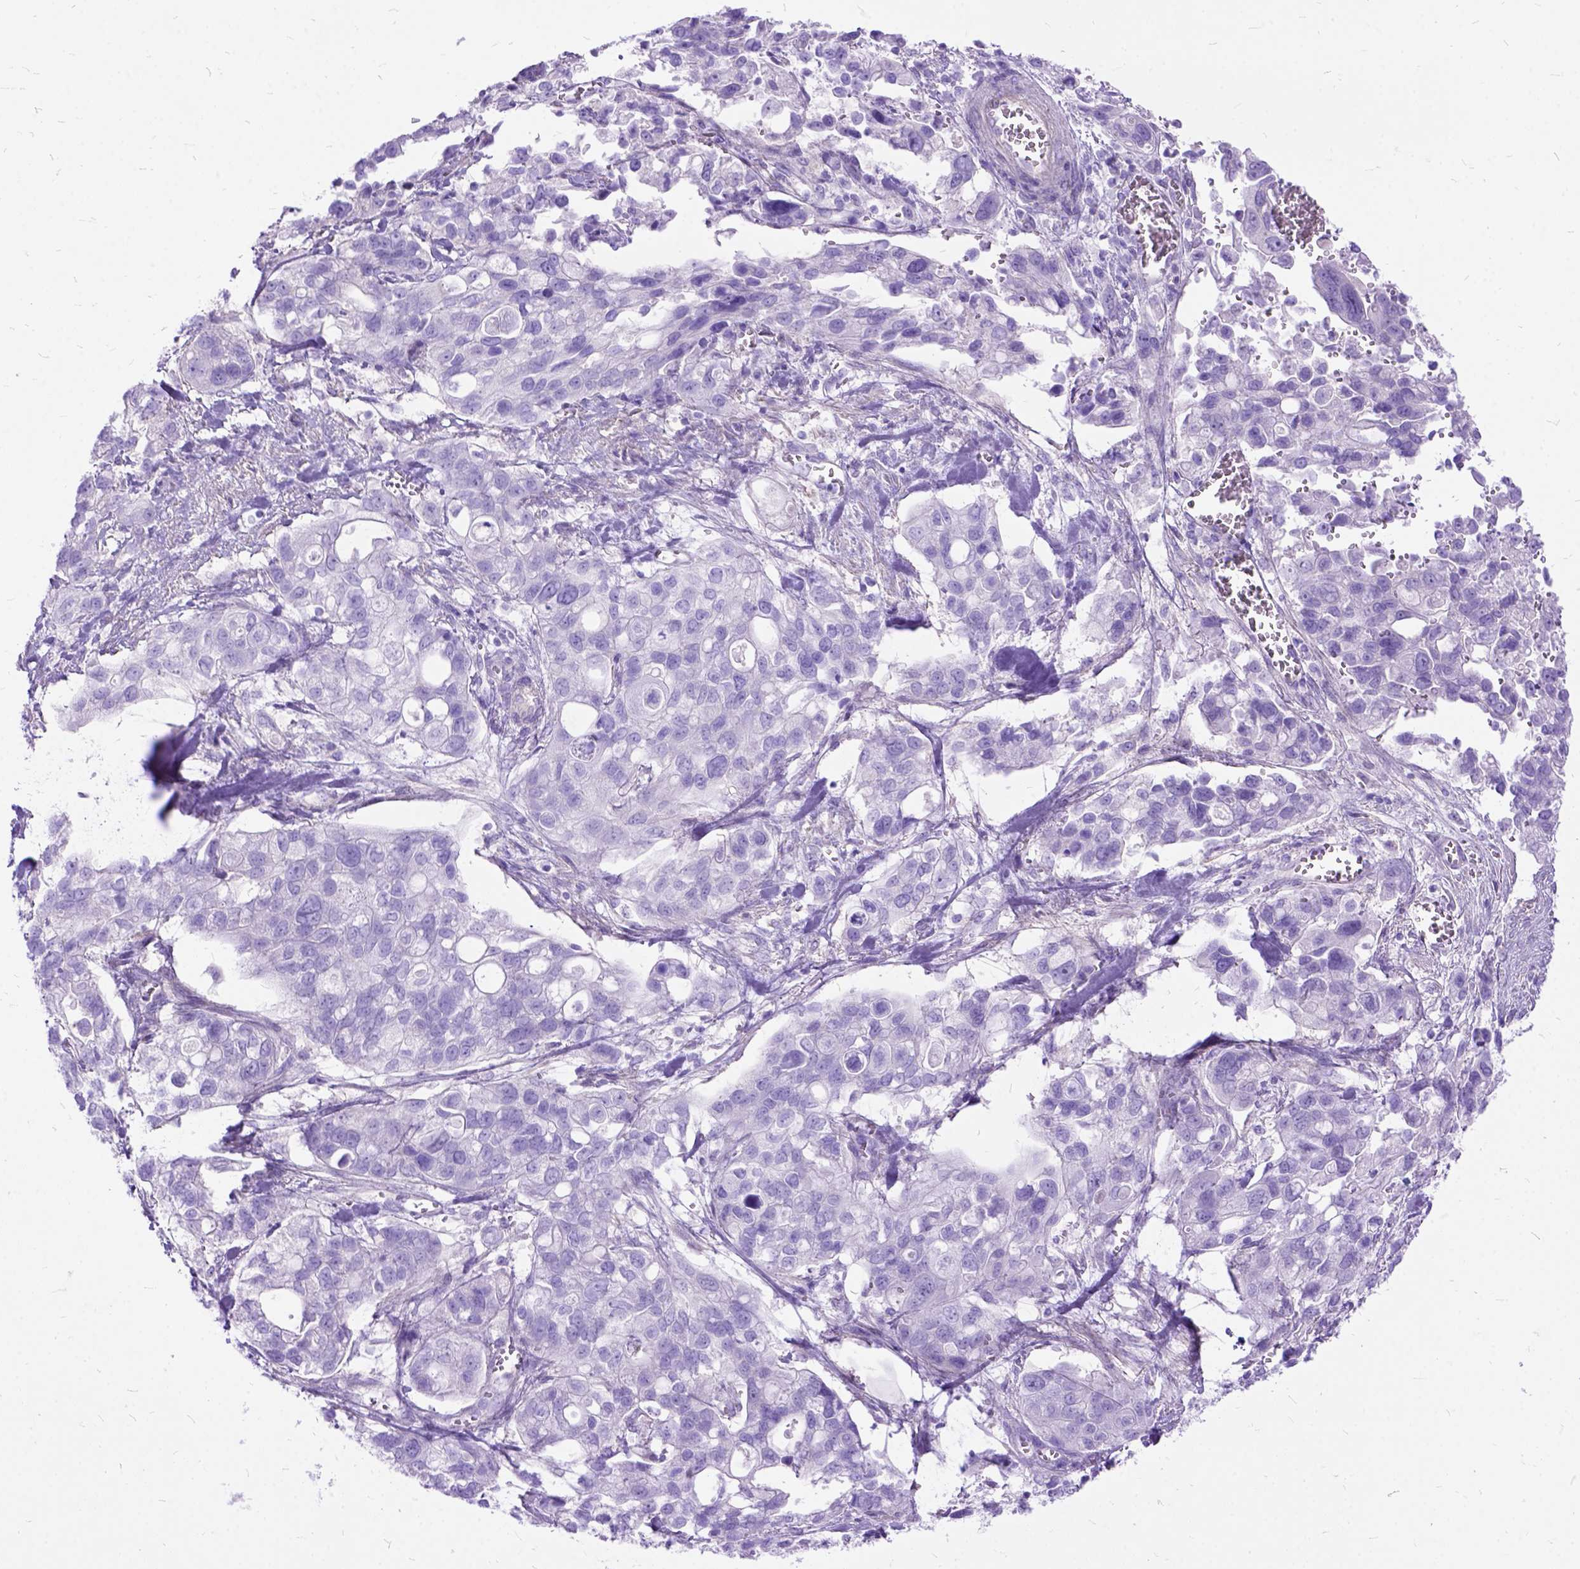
{"staining": {"intensity": "negative", "quantity": "none", "location": "none"}, "tissue": "stomach cancer", "cell_type": "Tumor cells", "image_type": "cancer", "snomed": [{"axis": "morphology", "description": "Adenocarcinoma, NOS"}, {"axis": "topography", "description": "Stomach, upper"}], "caption": "Image shows no protein staining in tumor cells of stomach cancer tissue.", "gene": "ARL9", "patient": {"sex": "female", "age": 81}}